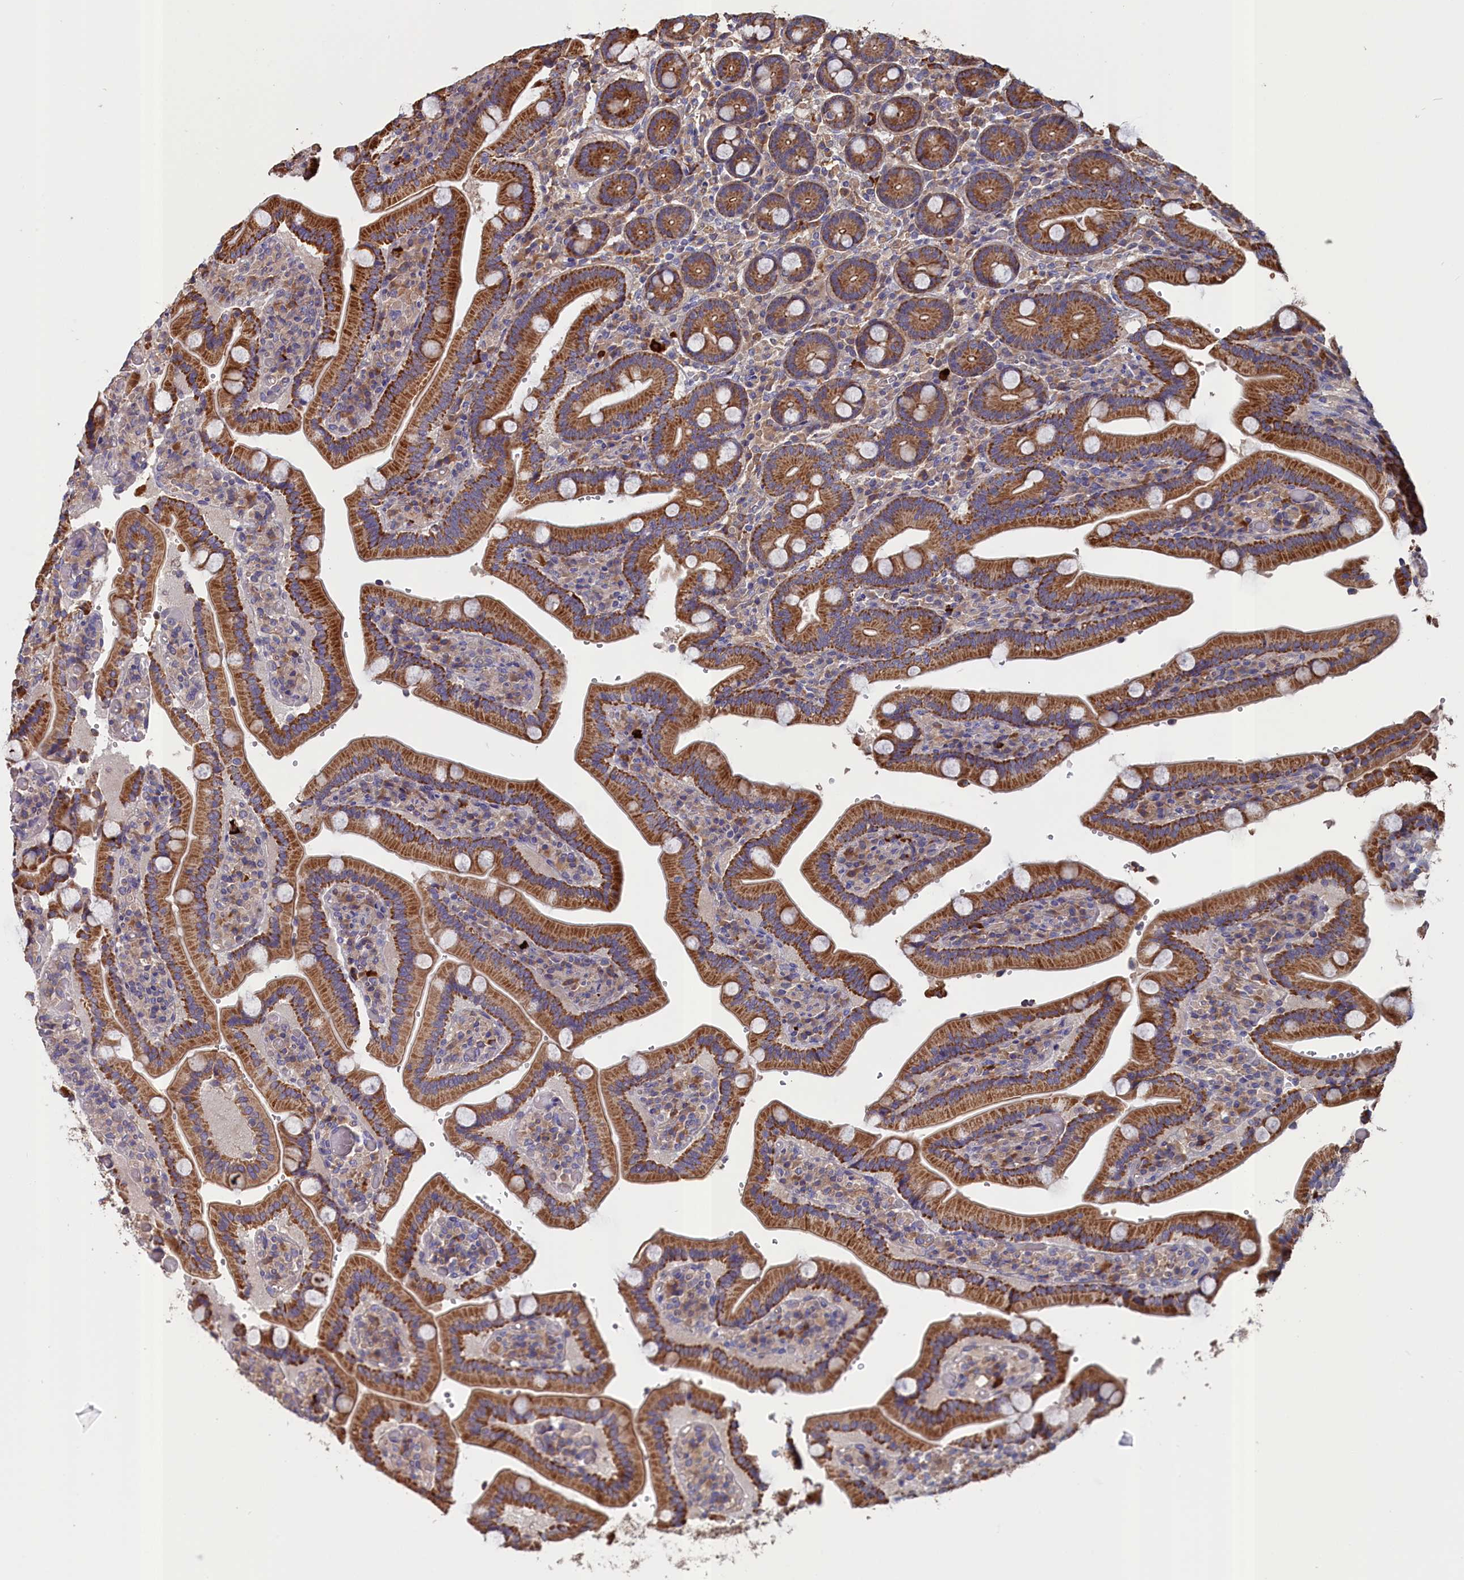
{"staining": {"intensity": "moderate", "quantity": ">75%", "location": "cytoplasmic/membranous"}, "tissue": "duodenum", "cell_type": "Glandular cells", "image_type": "normal", "snomed": [{"axis": "morphology", "description": "Normal tissue, NOS"}, {"axis": "topography", "description": "Duodenum"}], "caption": "Moderate cytoplasmic/membranous protein expression is appreciated in about >75% of glandular cells in duodenum.", "gene": "ANKRD2", "patient": {"sex": "female", "age": 62}}